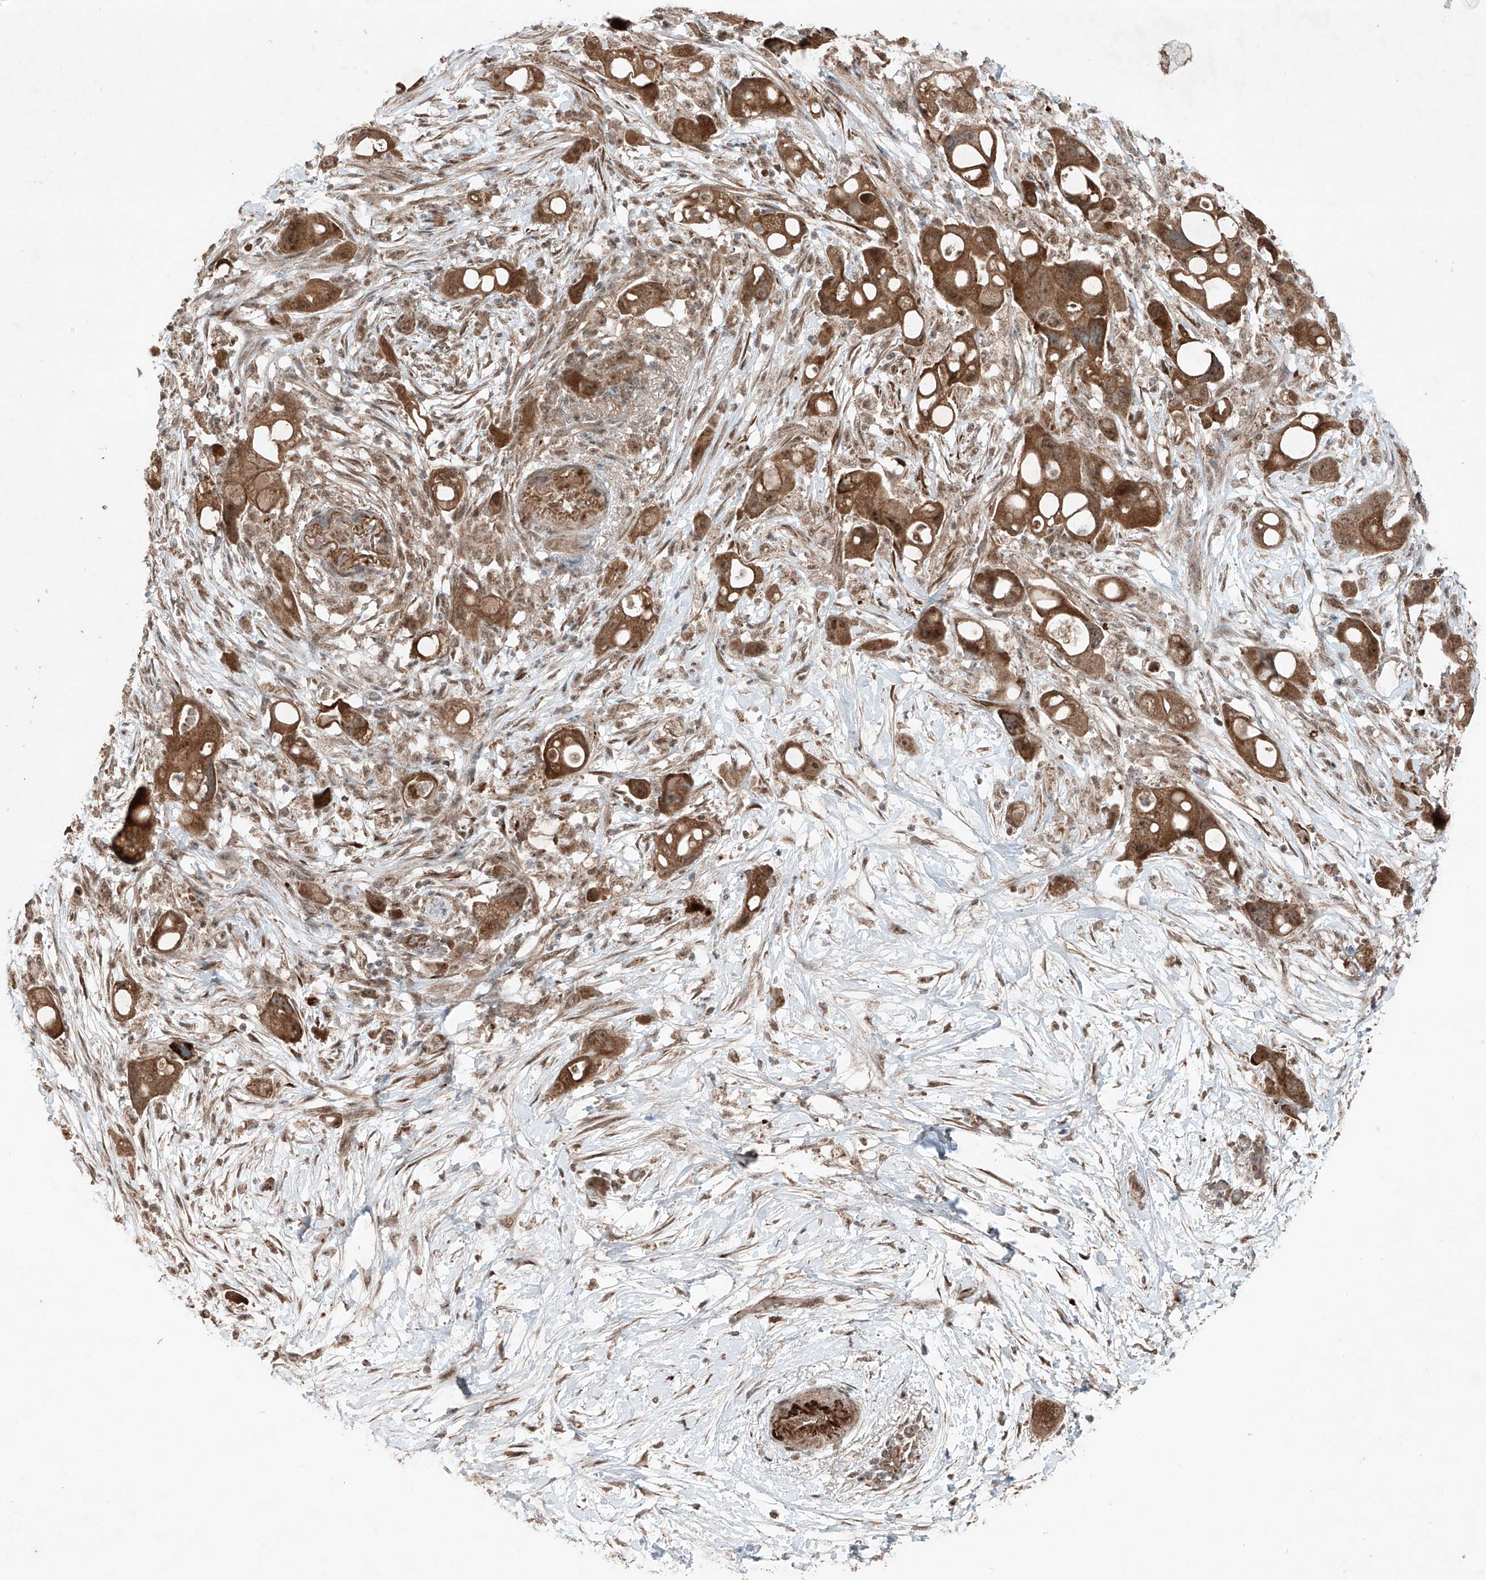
{"staining": {"intensity": "moderate", "quantity": ">75%", "location": "cytoplasmic/membranous"}, "tissue": "pancreatic cancer", "cell_type": "Tumor cells", "image_type": "cancer", "snomed": [{"axis": "morphology", "description": "Normal tissue, NOS"}, {"axis": "morphology", "description": "Adenocarcinoma, NOS"}, {"axis": "topography", "description": "Pancreas"}], "caption": "Pancreatic cancer stained for a protein (brown) demonstrates moderate cytoplasmic/membranous positive expression in approximately >75% of tumor cells.", "gene": "ZNF620", "patient": {"sex": "female", "age": 68}}